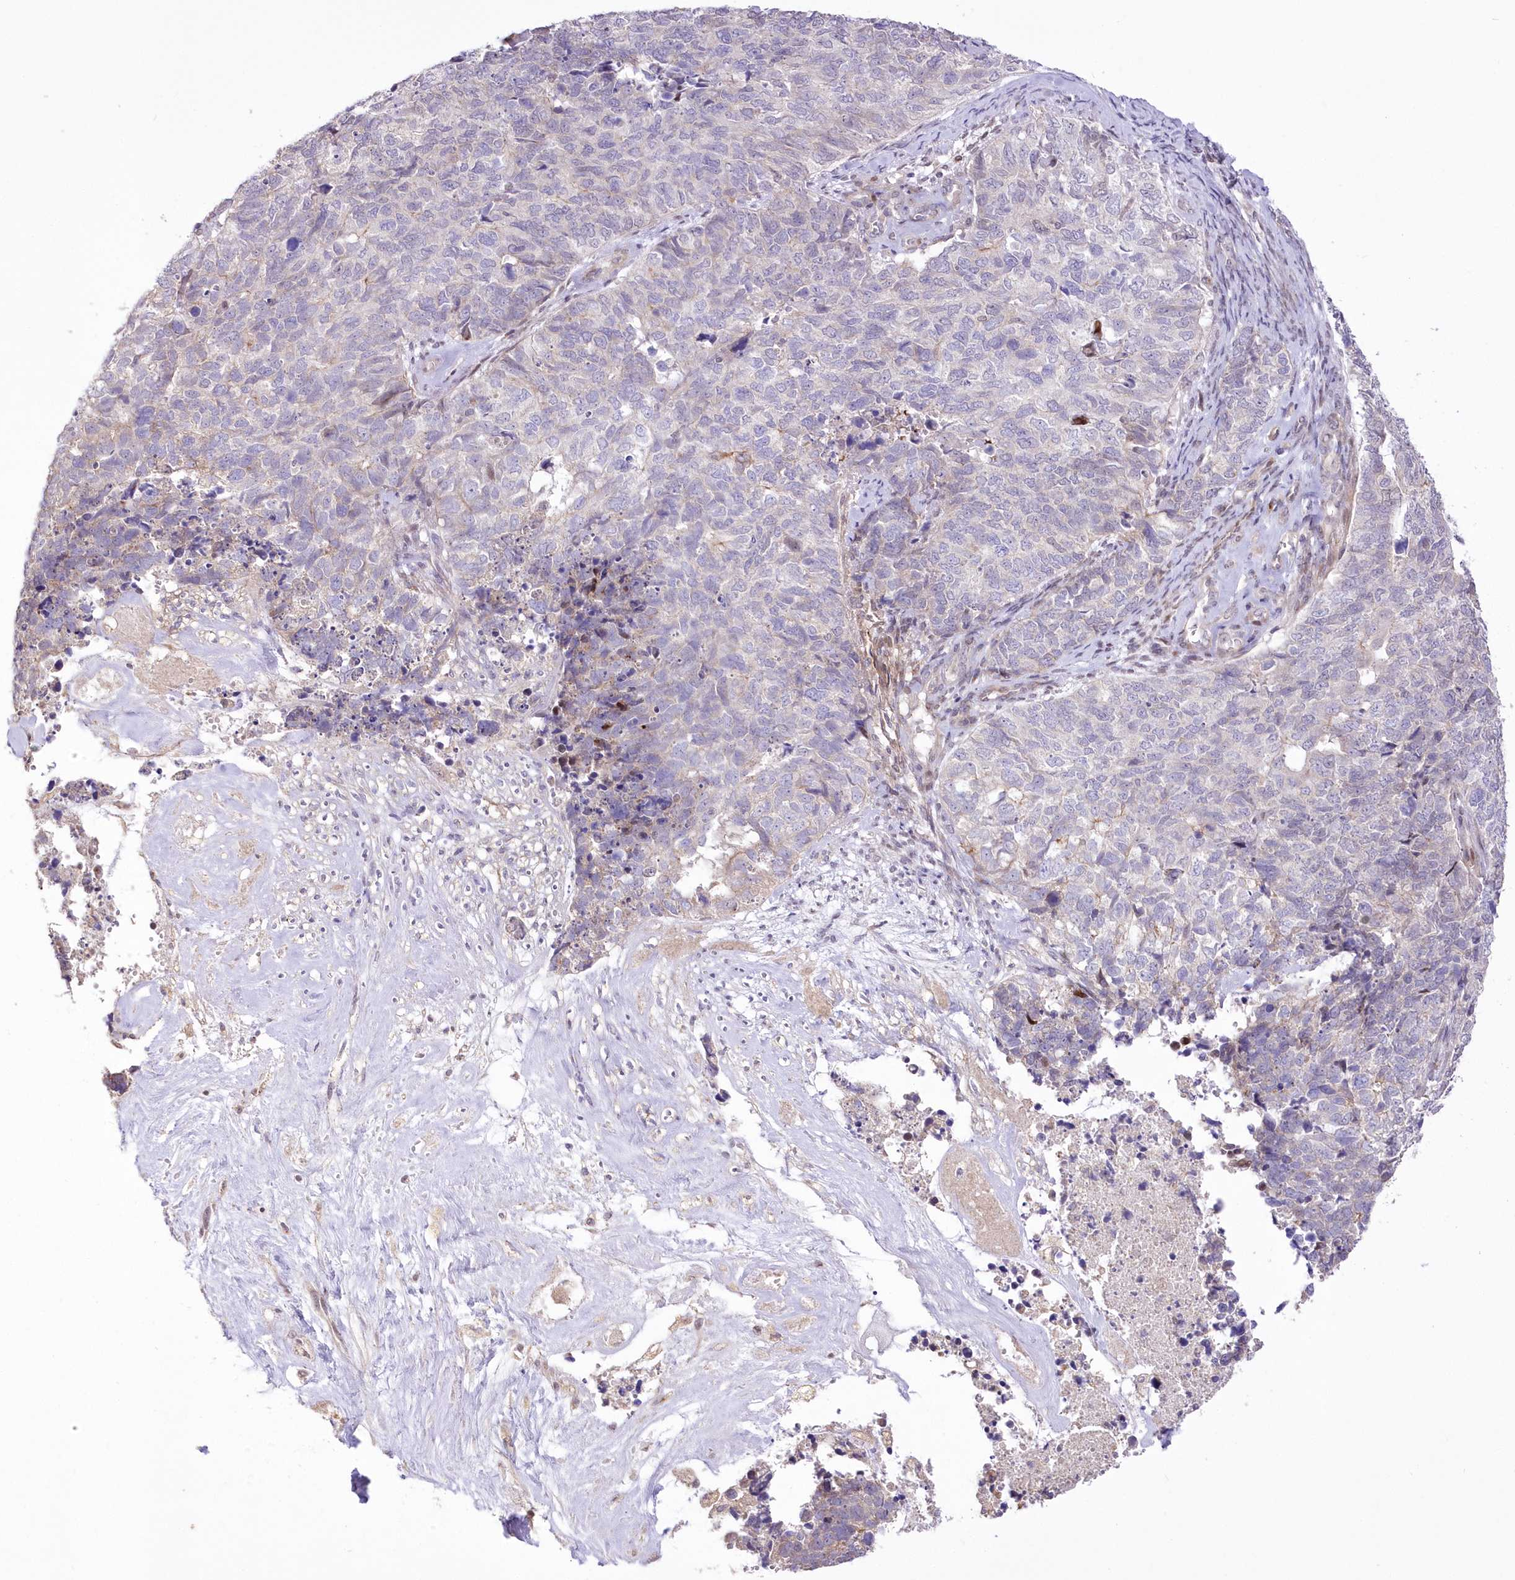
{"staining": {"intensity": "negative", "quantity": "none", "location": "none"}, "tissue": "cervical cancer", "cell_type": "Tumor cells", "image_type": "cancer", "snomed": [{"axis": "morphology", "description": "Squamous cell carcinoma, NOS"}, {"axis": "topography", "description": "Cervix"}], "caption": "Cervical cancer (squamous cell carcinoma) stained for a protein using IHC displays no positivity tumor cells.", "gene": "FAM241B", "patient": {"sex": "female", "age": 63}}